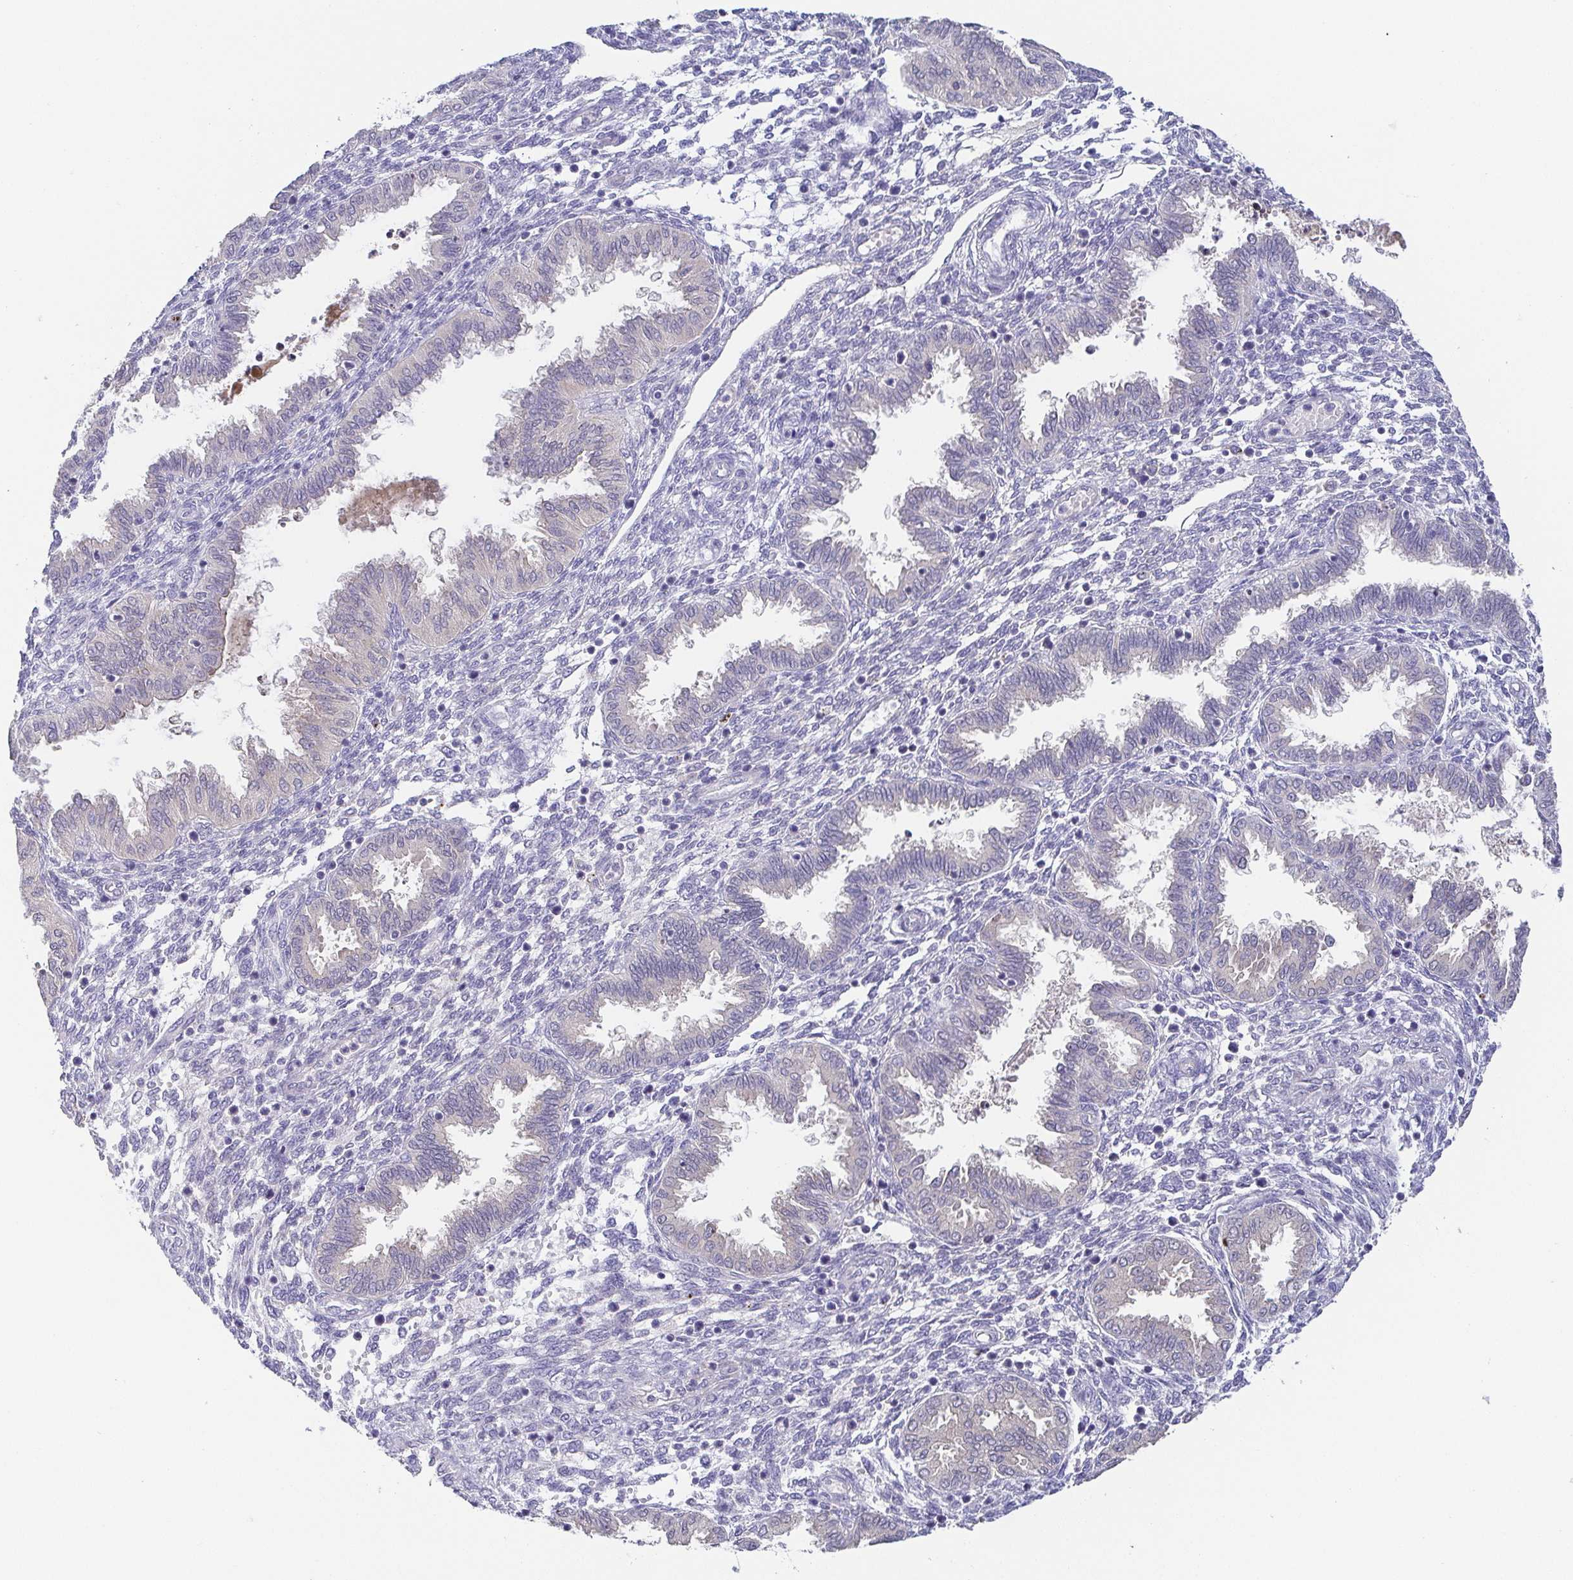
{"staining": {"intensity": "negative", "quantity": "none", "location": "none"}, "tissue": "endometrium", "cell_type": "Cells in endometrial stroma", "image_type": "normal", "snomed": [{"axis": "morphology", "description": "Normal tissue, NOS"}, {"axis": "topography", "description": "Endometrium"}], "caption": "The photomicrograph displays no staining of cells in endometrial stroma in unremarkable endometrium. The staining is performed using DAB (3,3'-diaminobenzidine) brown chromogen with nuclei counter-stained in using hematoxylin.", "gene": "RNASE7", "patient": {"sex": "female", "age": 33}}